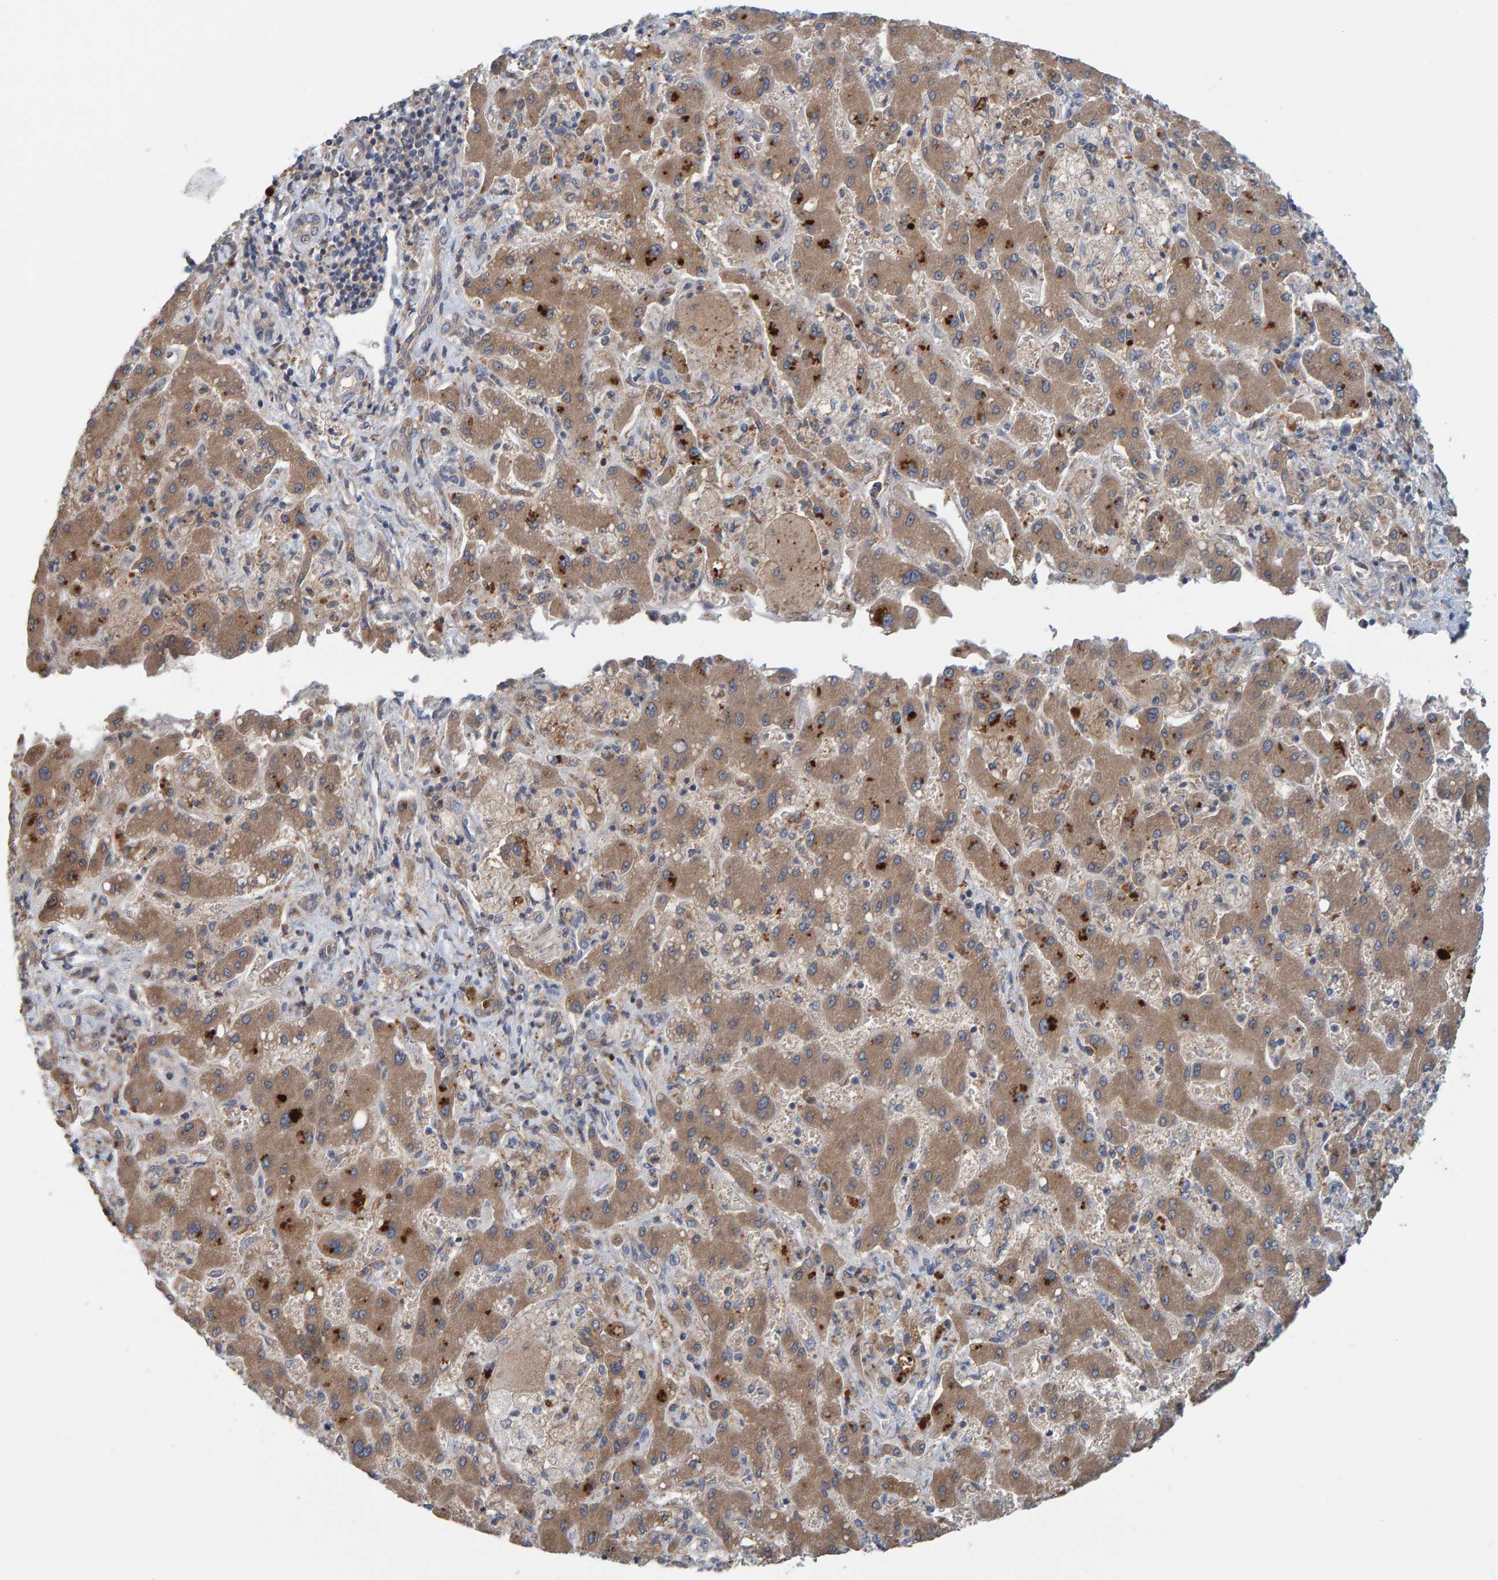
{"staining": {"intensity": "moderate", "quantity": ">75%", "location": "cytoplasmic/membranous"}, "tissue": "liver cancer", "cell_type": "Tumor cells", "image_type": "cancer", "snomed": [{"axis": "morphology", "description": "Cholangiocarcinoma"}, {"axis": "topography", "description": "Liver"}], "caption": "Immunohistochemistry (IHC) of liver cancer (cholangiocarcinoma) exhibits medium levels of moderate cytoplasmic/membranous expression in approximately >75% of tumor cells.", "gene": "TATDN1", "patient": {"sex": "male", "age": 50}}